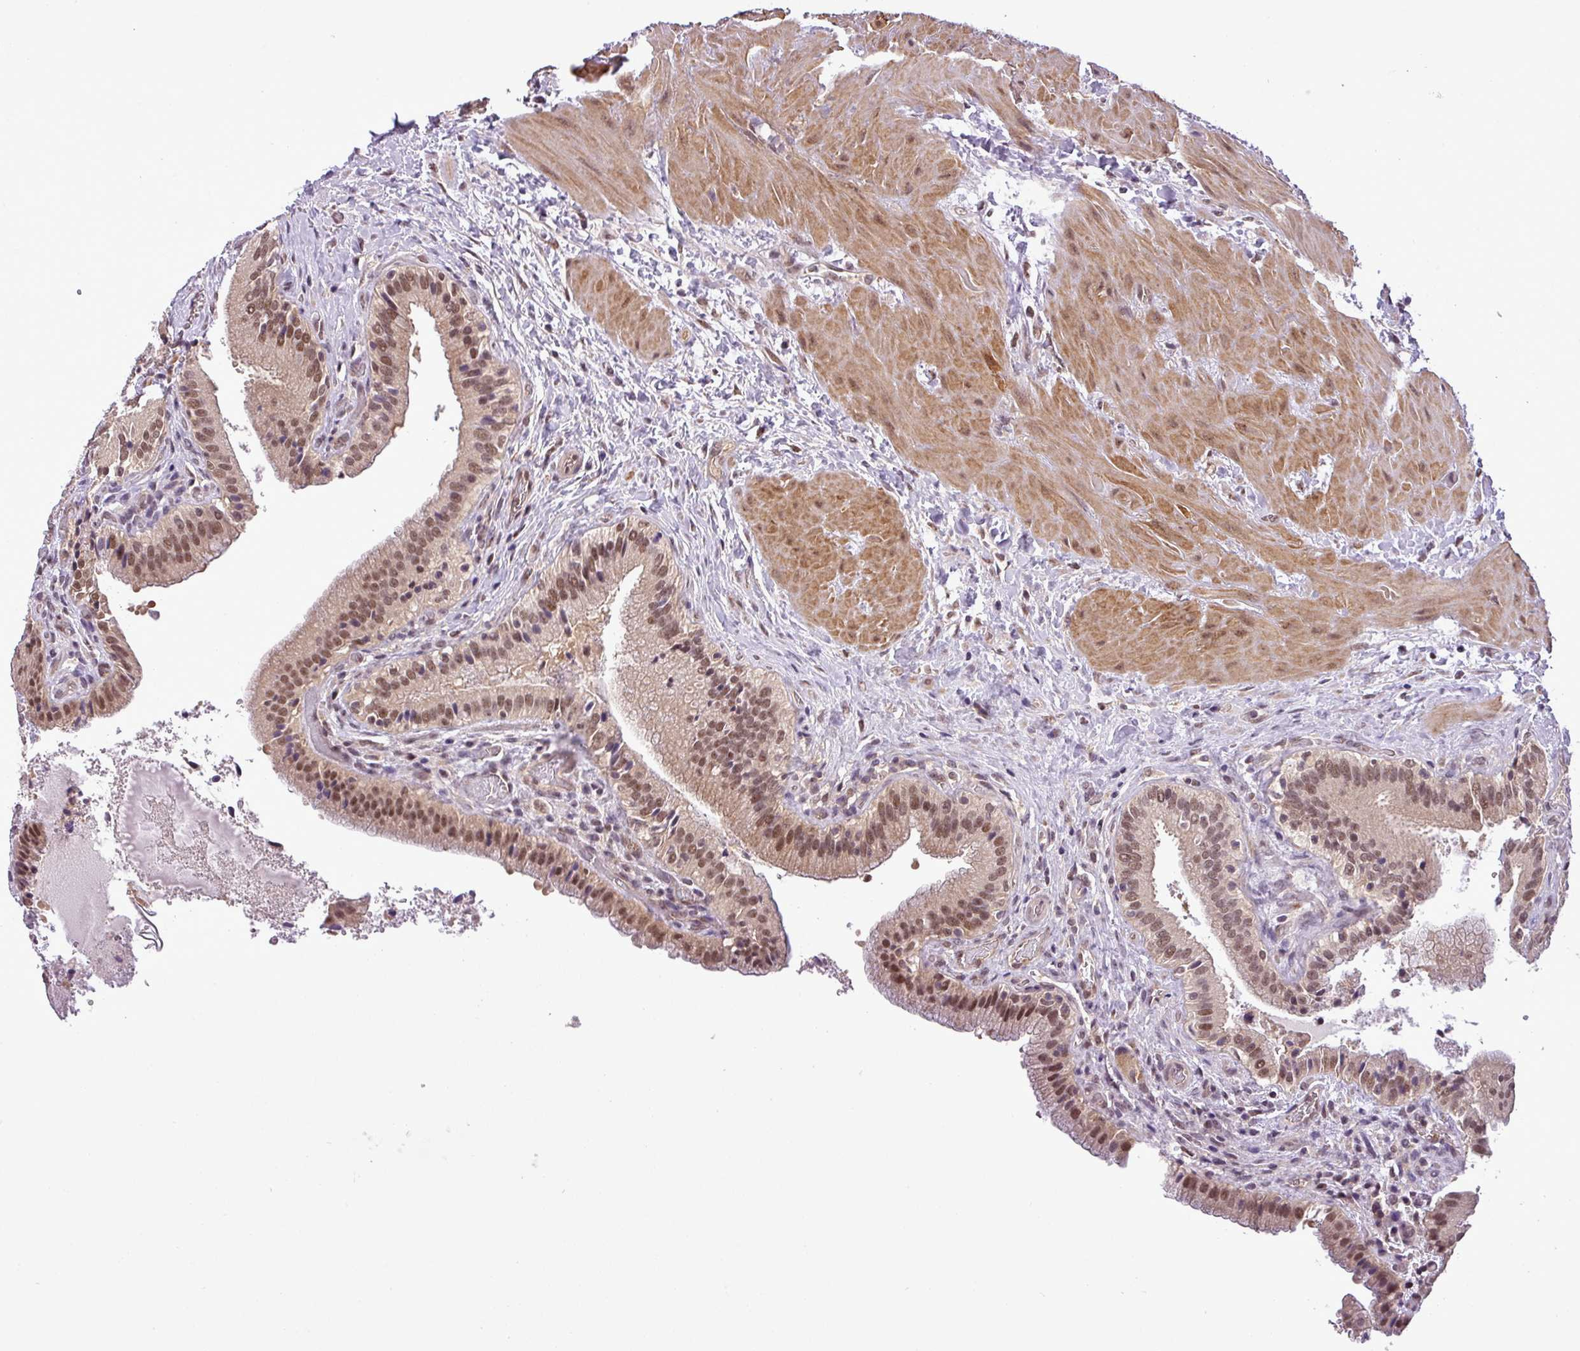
{"staining": {"intensity": "moderate", "quantity": ">75%", "location": "nuclear"}, "tissue": "gallbladder", "cell_type": "Glandular cells", "image_type": "normal", "snomed": [{"axis": "morphology", "description": "Normal tissue, NOS"}, {"axis": "topography", "description": "Gallbladder"}], "caption": "Immunohistochemical staining of benign gallbladder displays >75% levels of moderate nuclear protein expression in about >75% of glandular cells. (DAB IHC, brown staining for protein, blue staining for nuclei).", "gene": "MFHAS1", "patient": {"sex": "male", "age": 24}}